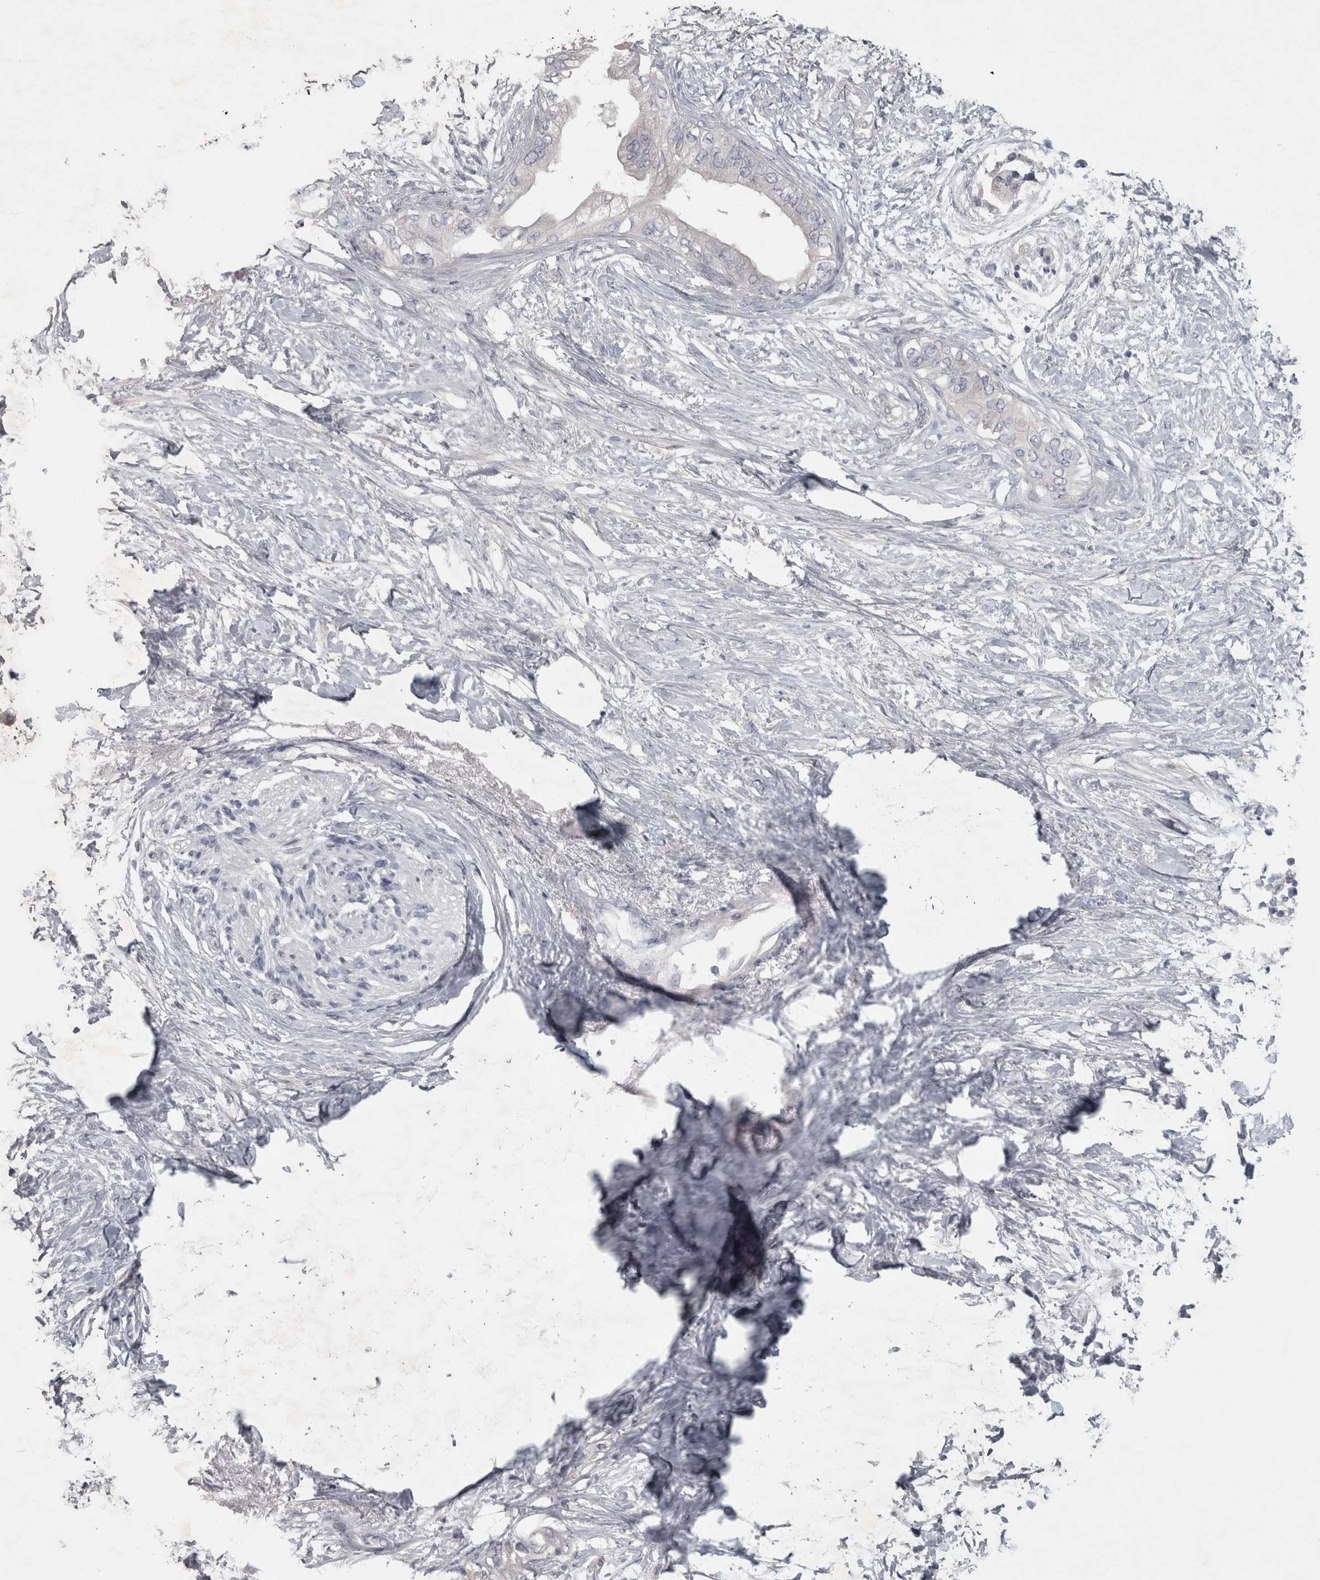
{"staining": {"intensity": "negative", "quantity": "none", "location": "none"}, "tissue": "pancreatic cancer", "cell_type": "Tumor cells", "image_type": "cancer", "snomed": [{"axis": "morphology", "description": "Normal tissue, NOS"}, {"axis": "morphology", "description": "Adenocarcinoma, NOS"}, {"axis": "topography", "description": "Pancreas"}, {"axis": "topography", "description": "Duodenum"}], "caption": "This is an immunohistochemistry histopathology image of pancreatic cancer. There is no staining in tumor cells.", "gene": "ENPP7", "patient": {"sex": "female", "age": 60}}